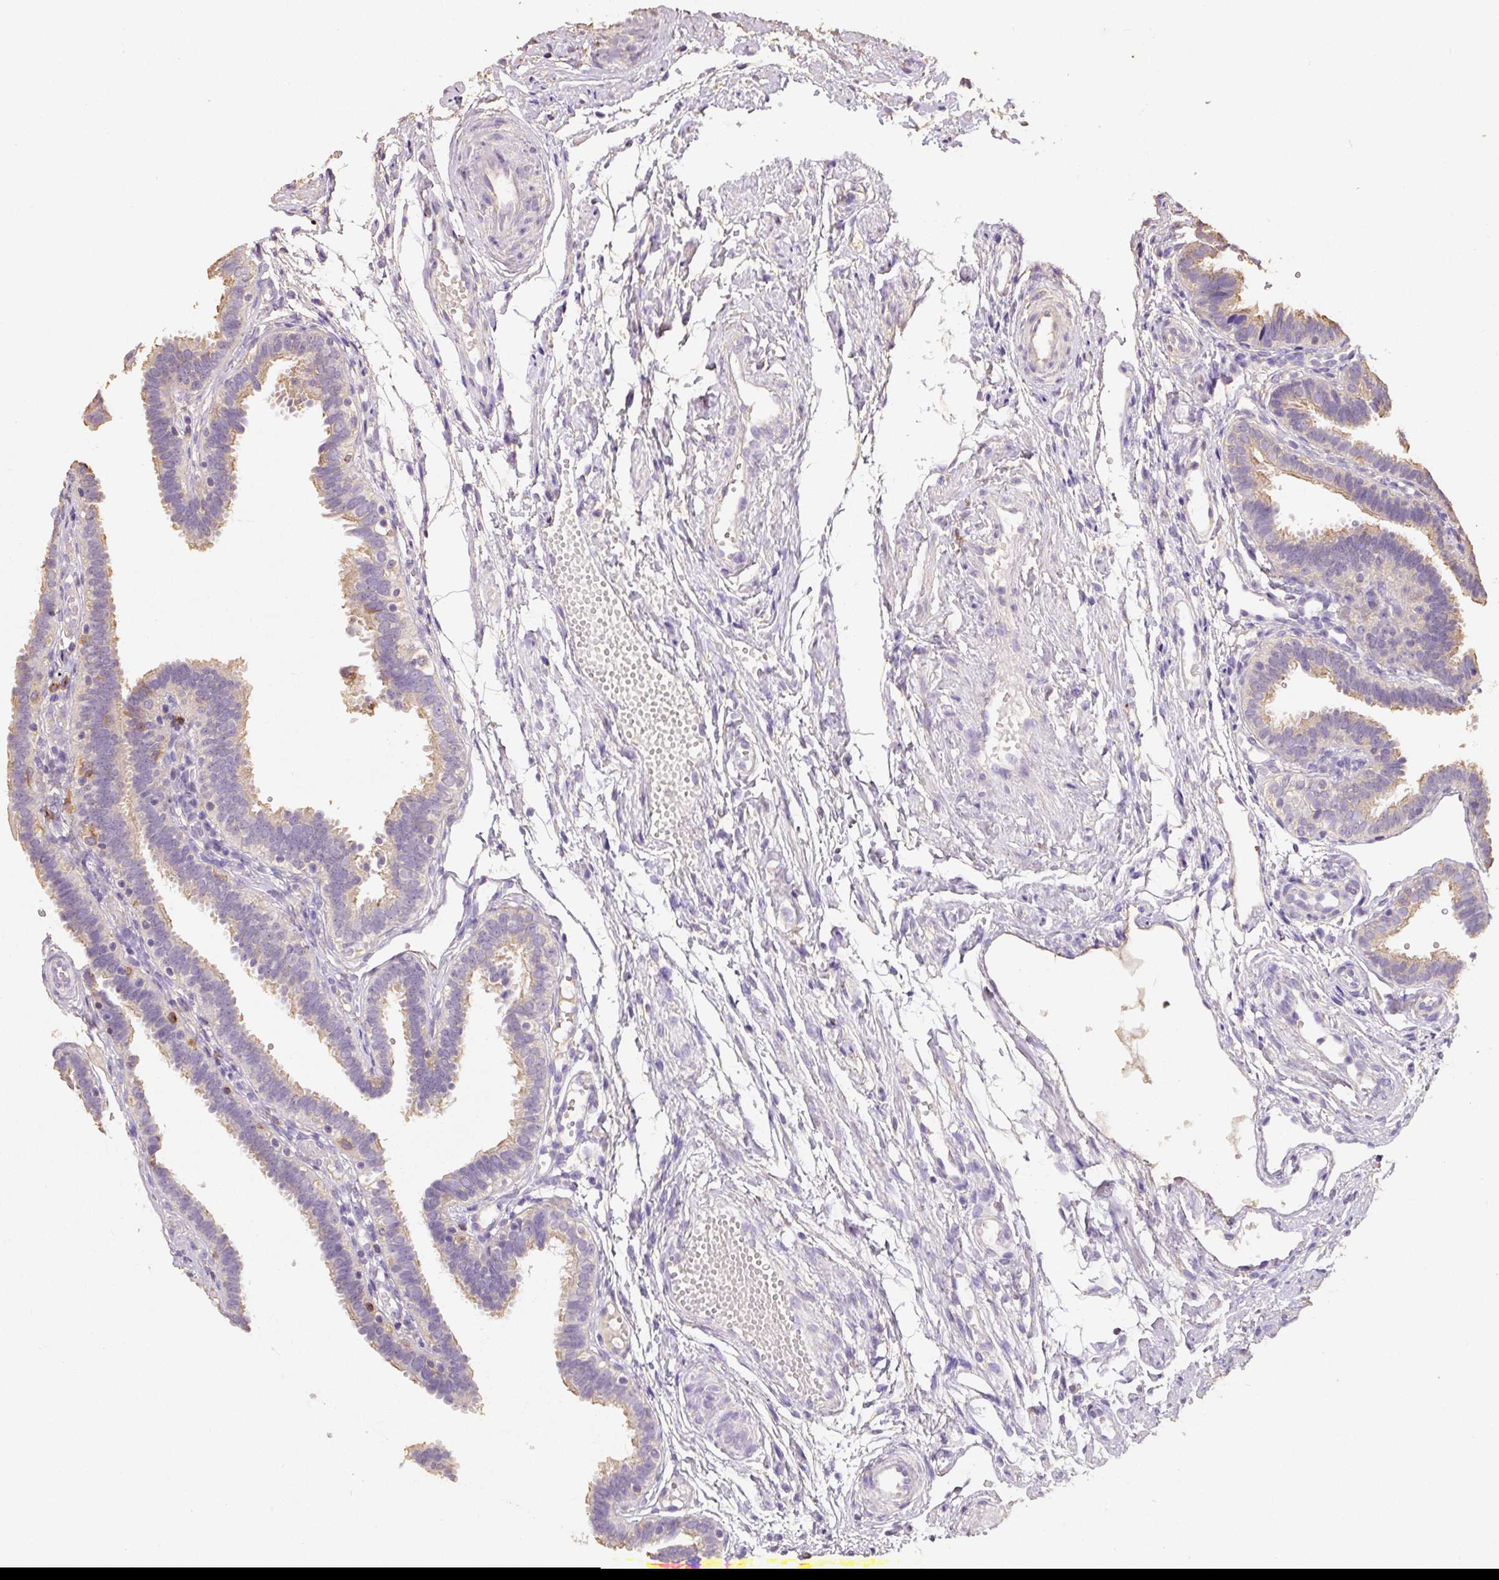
{"staining": {"intensity": "weak", "quantity": ">75%", "location": "cytoplasmic/membranous"}, "tissue": "fallopian tube", "cell_type": "Glandular cells", "image_type": "normal", "snomed": [{"axis": "morphology", "description": "Normal tissue, NOS"}, {"axis": "topography", "description": "Fallopian tube"}], "caption": "Brown immunohistochemical staining in normal human fallopian tube exhibits weak cytoplasmic/membranous staining in approximately >75% of glandular cells.", "gene": "HERC2", "patient": {"sex": "female", "age": 37}}